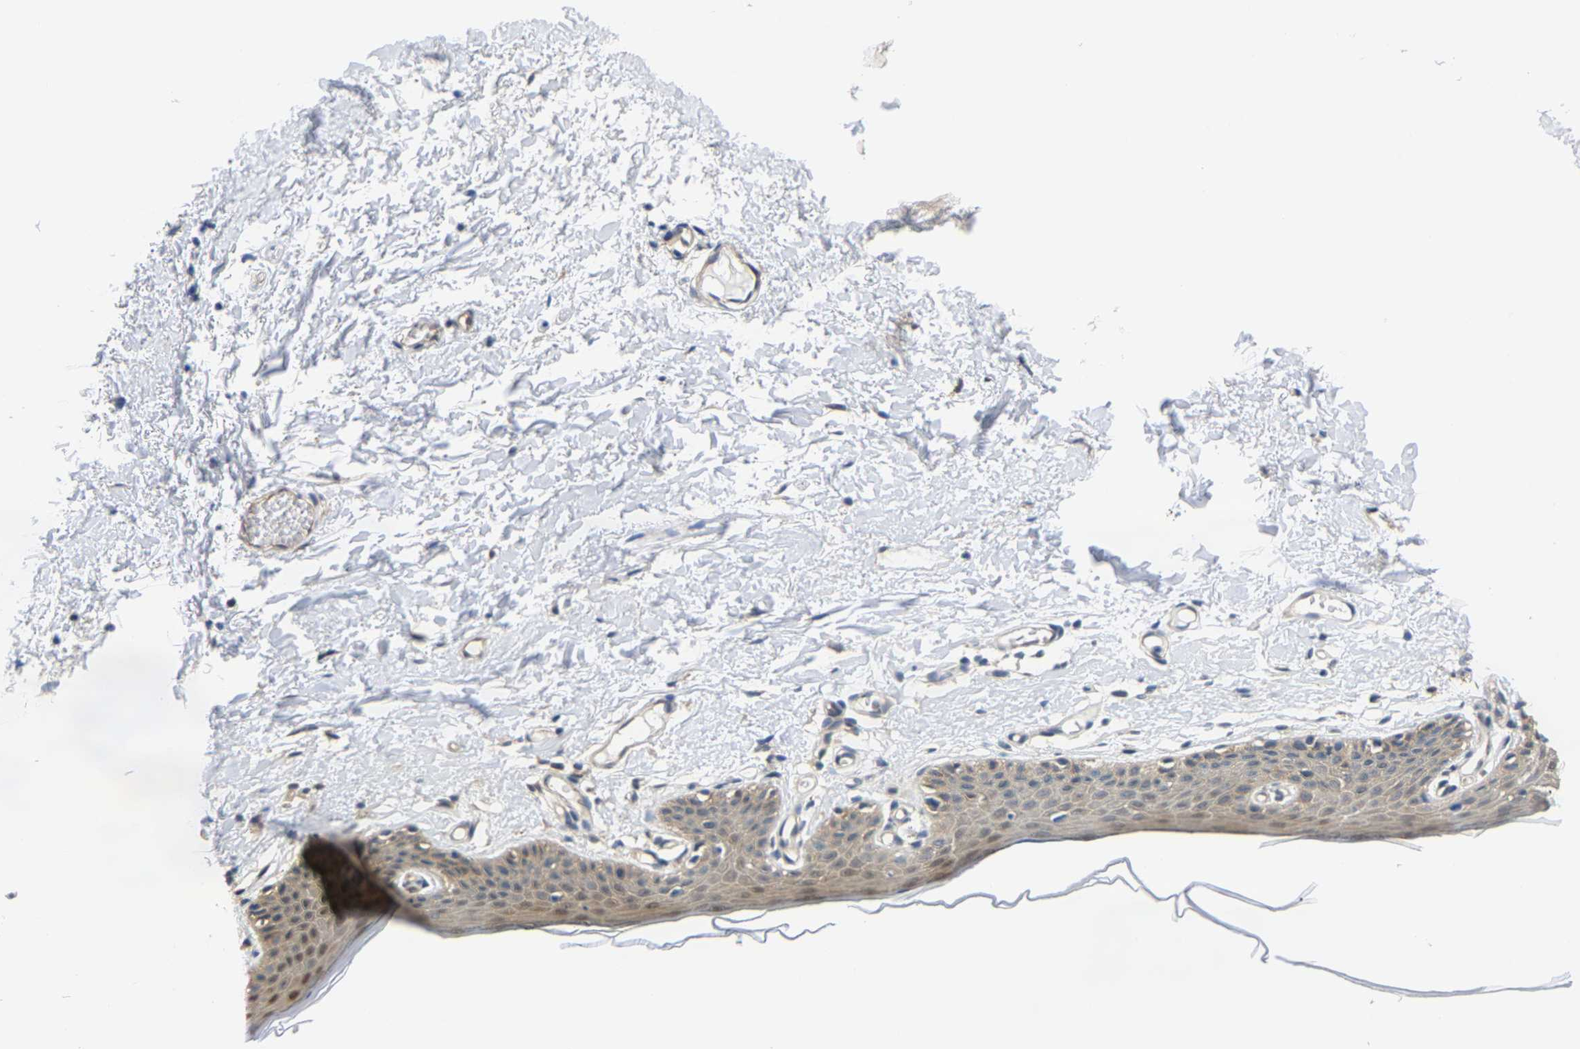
{"staining": {"intensity": "moderate", "quantity": ">75%", "location": "cytoplasmic/membranous"}, "tissue": "skin", "cell_type": "Epidermal cells", "image_type": "normal", "snomed": [{"axis": "morphology", "description": "Normal tissue, NOS"}, {"axis": "topography", "description": "Vulva"}], "caption": "High-power microscopy captured an immunohistochemistry photomicrograph of normal skin, revealing moderate cytoplasmic/membranous positivity in about >75% of epidermal cells. (DAB (3,3'-diaminobenzidine) = brown stain, brightfield microscopy at high magnification).", "gene": "ARHGEF12", "patient": {"sex": "female", "age": 54}}